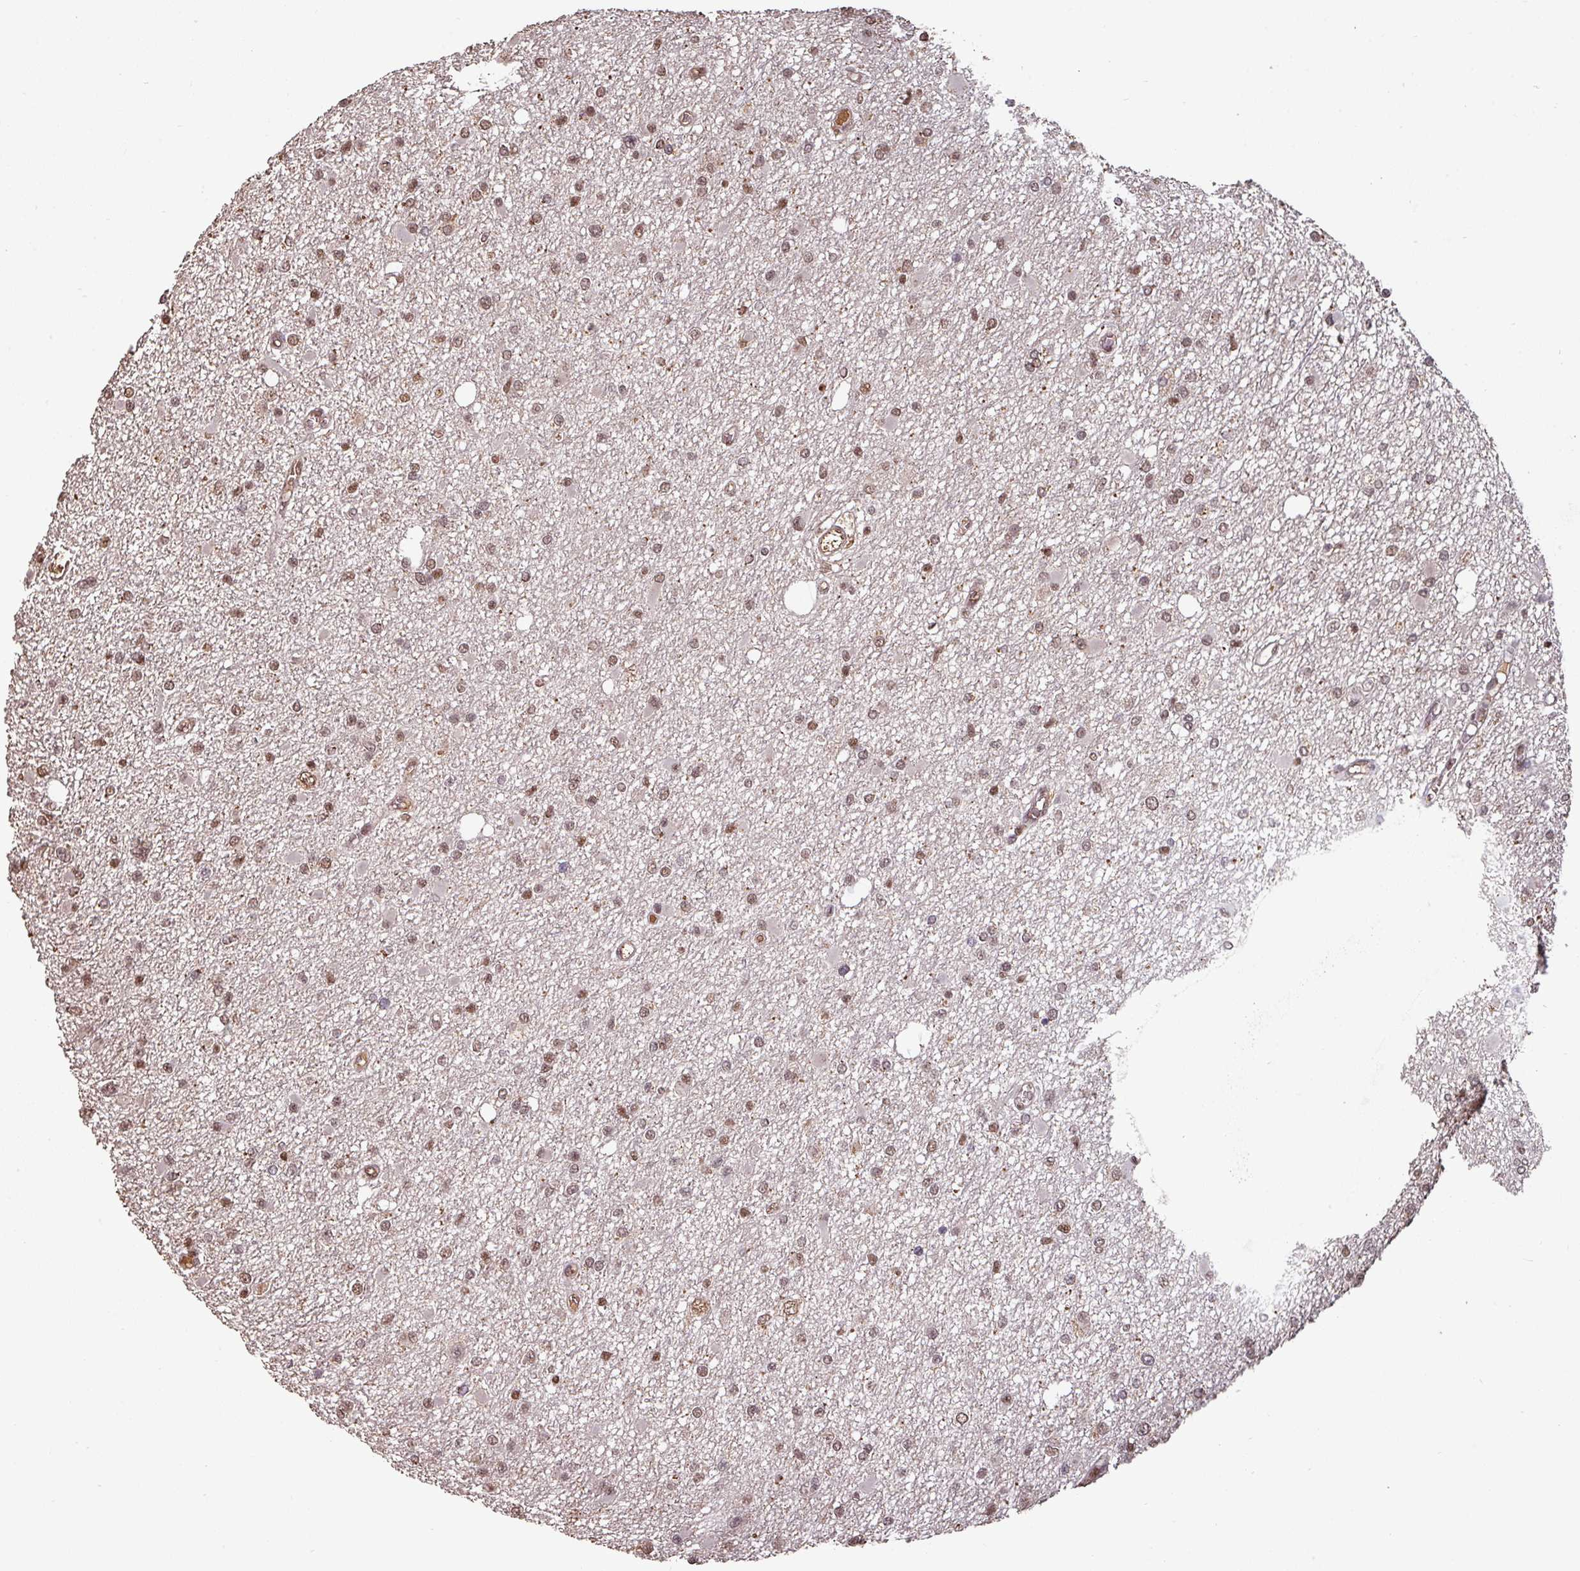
{"staining": {"intensity": "moderate", "quantity": "25%-75%", "location": "nuclear"}, "tissue": "glioma", "cell_type": "Tumor cells", "image_type": "cancer", "snomed": [{"axis": "morphology", "description": "Glioma, malignant, Low grade"}, {"axis": "topography", "description": "Brain"}], "caption": "Tumor cells reveal medium levels of moderate nuclear expression in about 25%-75% of cells in human malignant glioma (low-grade). The staining was performed using DAB to visualize the protein expression in brown, while the nuclei were stained in blue with hematoxylin (Magnification: 20x).", "gene": "POLD1", "patient": {"sex": "female", "age": 22}}